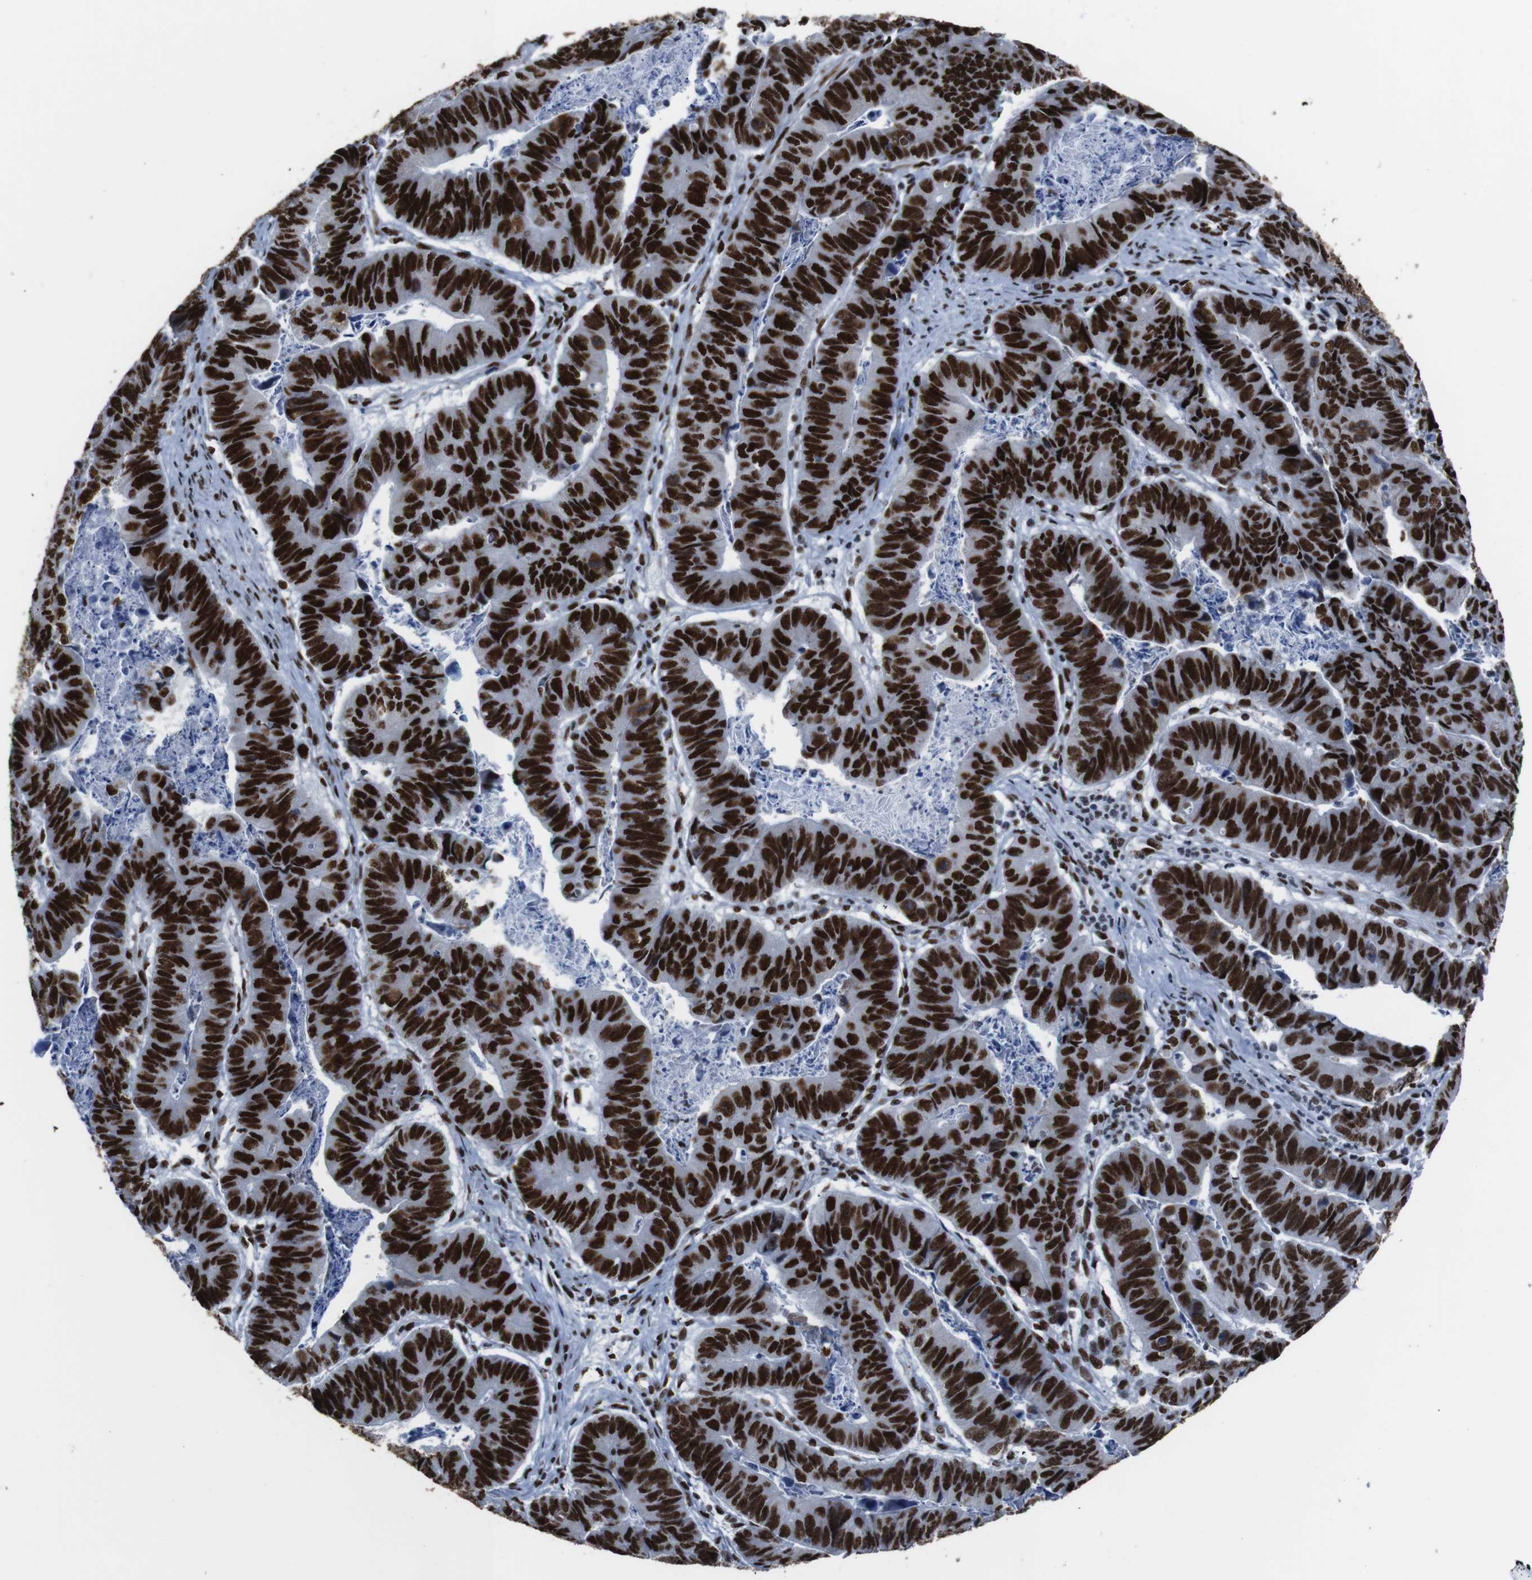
{"staining": {"intensity": "strong", "quantity": ">75%", "location": "nuclear"}, "tissue": "stomach cancer", "cell_type": "Tumor cells", "image_type": "cancer", "snomed": [{"axis": "morphology", "description": "Adenocarcinoma, NOS"}, {"axis": "topography", "description": "Stomach, lower"}], "caption": "Immunohistochemical staining of stomach adenocarcinoma displays high levels of strong nuclear expression in approximately >75% of tumor cells.", "gene": "ROMO1", "patient": {"sex": "male", "age": 77}}